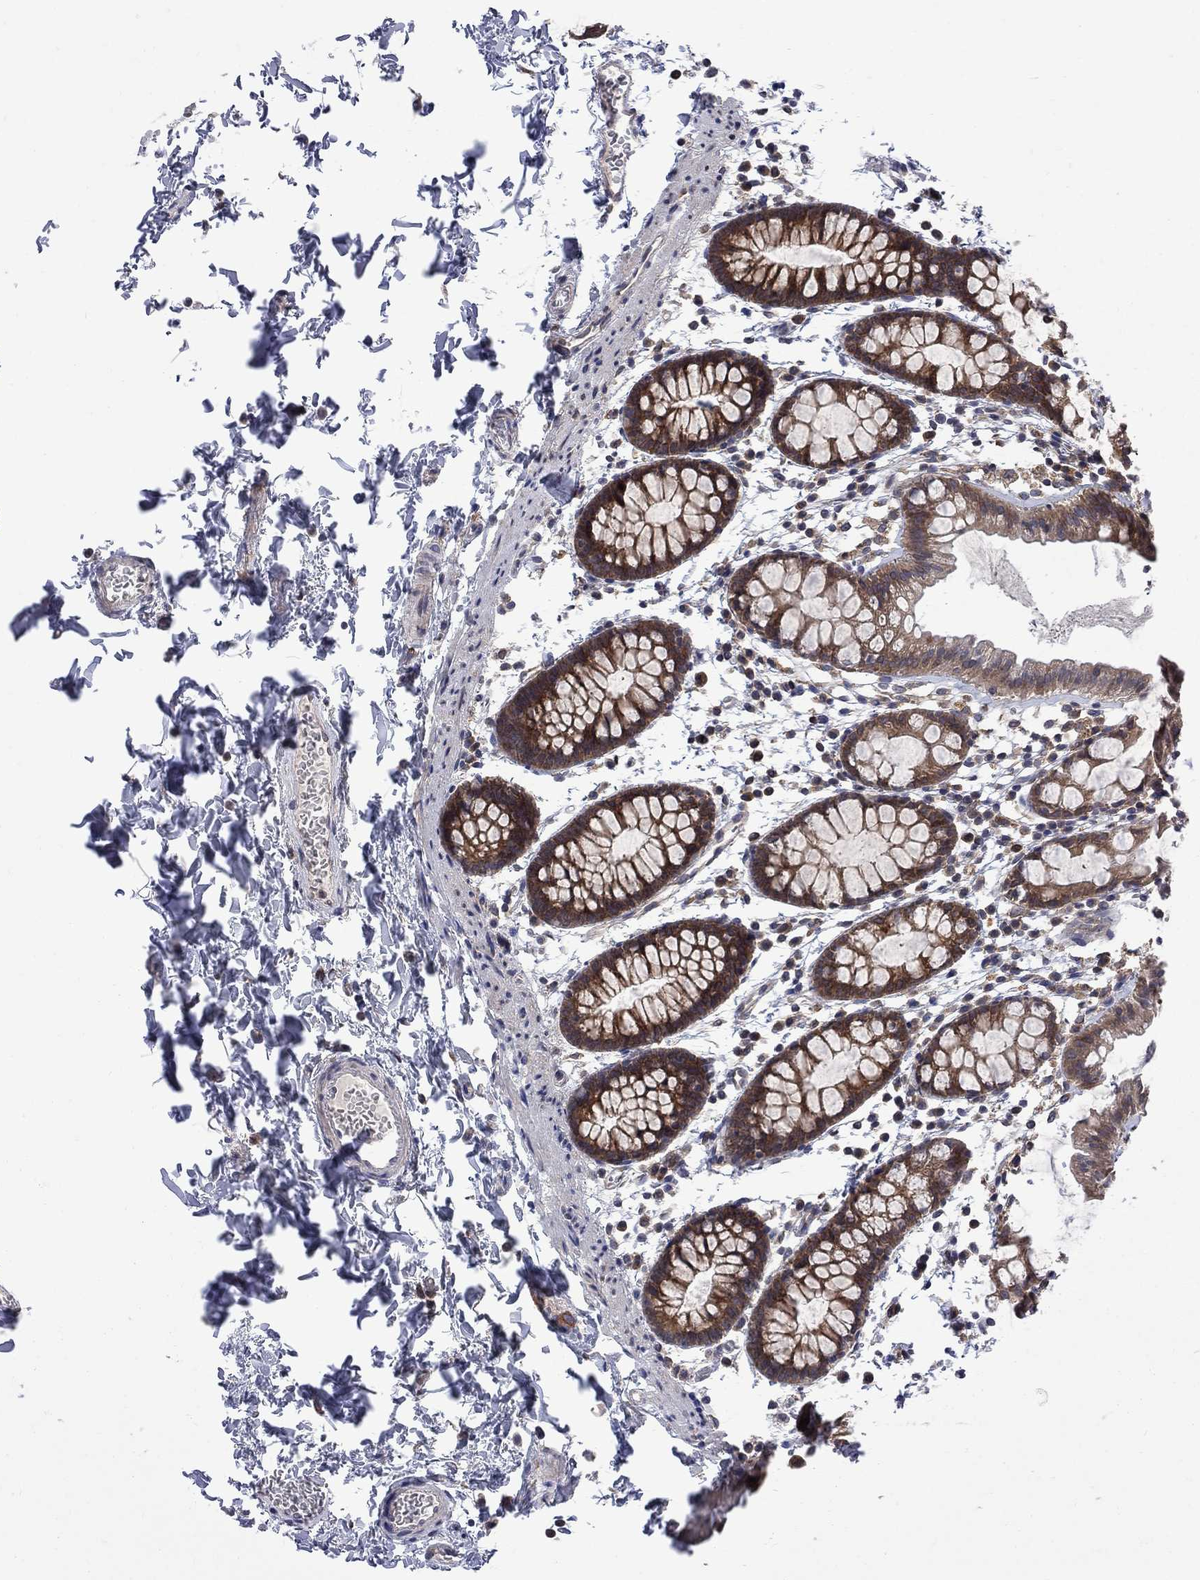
{"staining": {"intensity": "strong", "quantity": "25%-75%", "location": "cytoplasmic/membranous"}, "tissue": "rectum", "cell_type": "Glandular cells", "image_type": "normal", "snomed": [{"axis": "morphology", "description": "Normal tissue, NOS"}, {"axis": "topography", "description": "Rectum"}], "caption": "Strong cytoplasmic/membranous staining for a protein is present in approximately 25%-75% of glandular cells of normal rectum using IHC.", "gene": "CNOT11", "patient": {"sex": "male", "age": 57}}